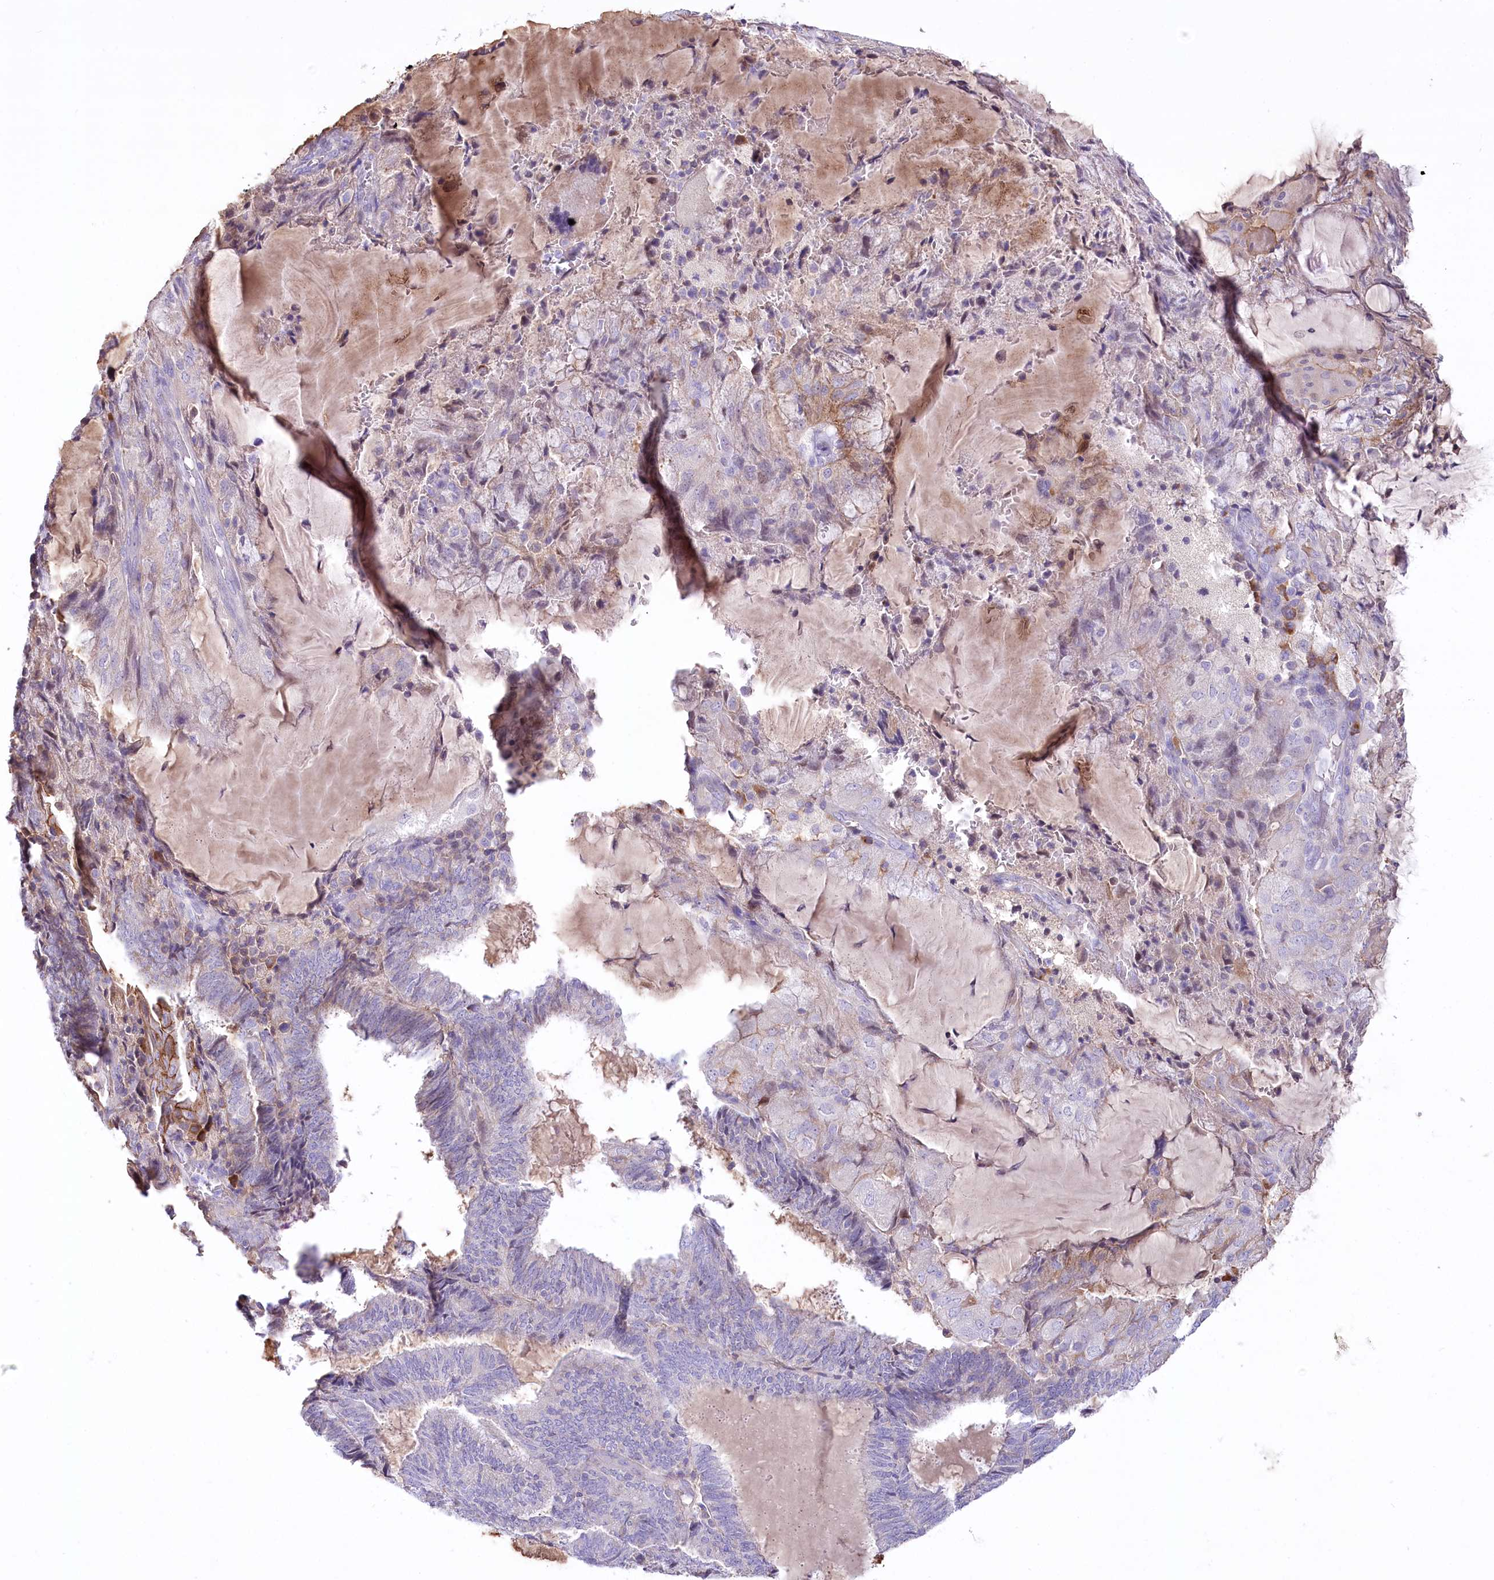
{"staining": {"intensity": "negative", "quantity": "none", "location": "none"}, "tissue": "endometrial cancer", "cell_type": "Tumor cells", "image_type": "cancer", "snomed": [{"axis": "morphology", "description": "Adenocarcinoma, NOS"}, {"axis": "topography", "description": "Endometrium"}], "caption": "The micrograph shows no staining of tumor cells in endometrial adenocarcinoma. The staining is performed using DAB (3,3'-diaminobenzidine) brown chromogen with nuclei counter-stained in using hematoxylin.", "gene": "CEP164", "patient": {"sex": "female", "age": 81}}